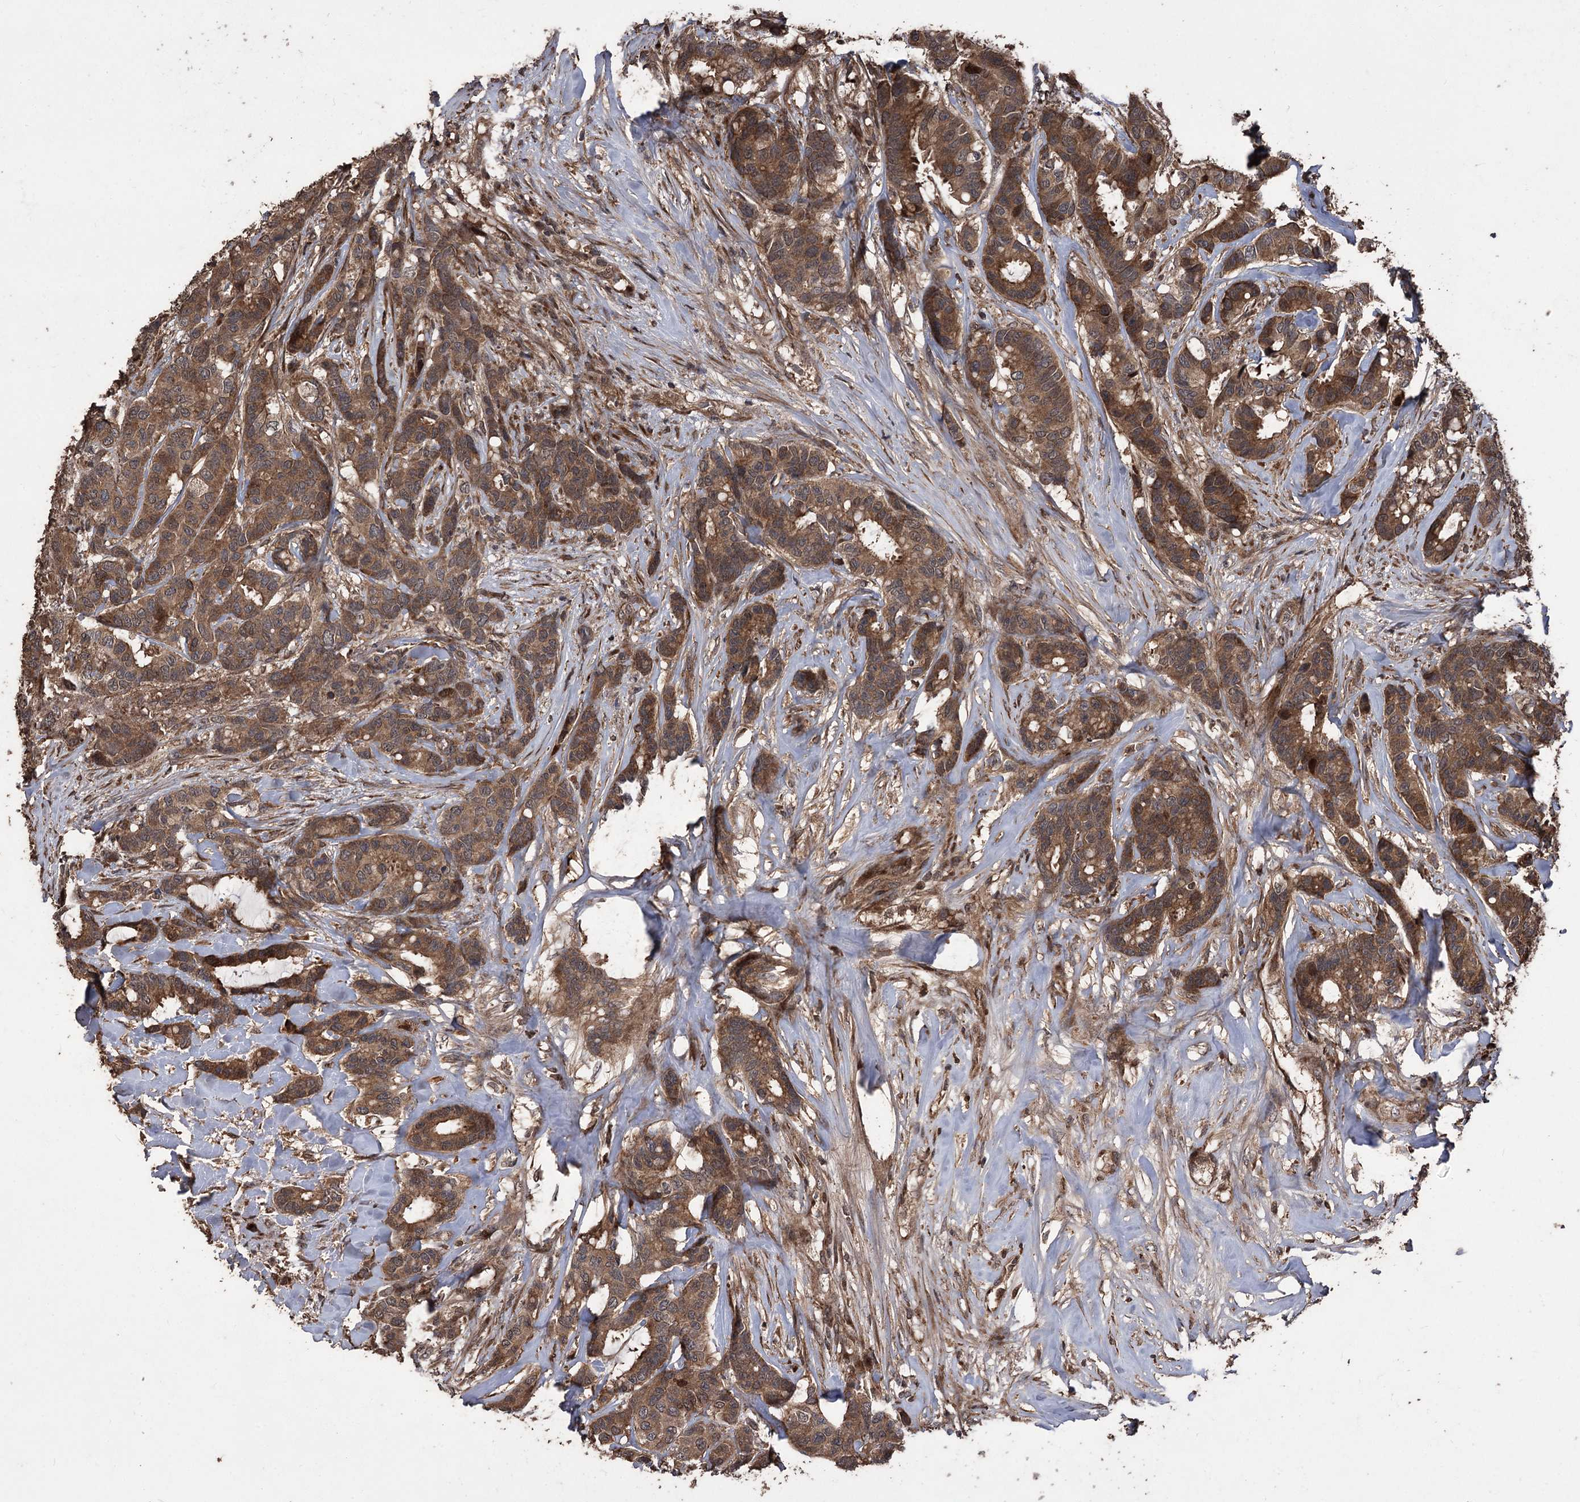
{"staining": {"intensity": "moderate", "quantity": ">75%", "location": "cytoplasmic/membranous"}, "tissue": "breast cancer", "cell_type": "Tumor cells", "image_type": "cancer", "snomed": [{"axis": "morphology", "description": "Duct carcinoma"}, {"axis": "topography", "description": "Breast"}], "caption": "Immunohistochemistry (DAB (3,3'-diaminobenzidine)) staining of breast cancer exhibits moderate cytoplasmic/membranous protein staining in approximately >75% of tumor cells.", "gene": "RASSF3", "patient": {"sex": "female", "age": 87}}